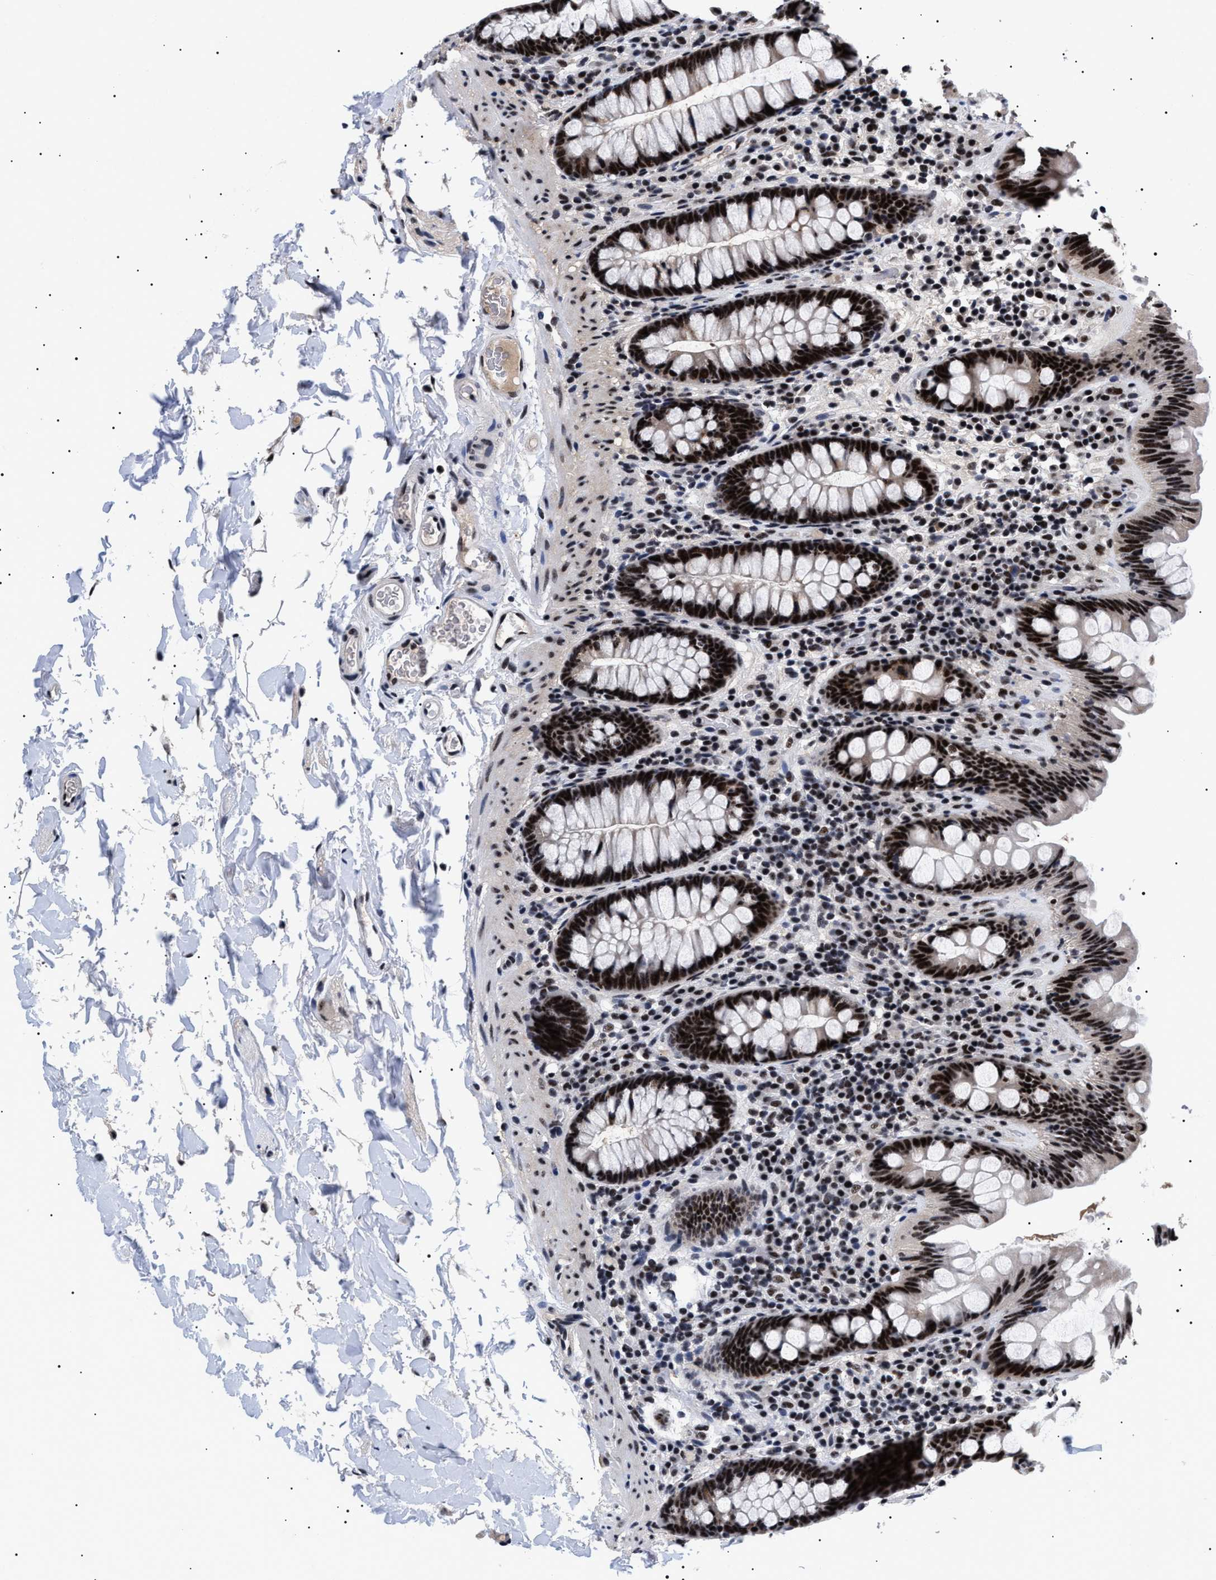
{"staining": {"intensity": "strong", "quantity": ">75%", "location": "nuclear"}, "tissue": "colon", "cell_type": "Endothelial cells", "image_type": "normal", "snomed": [{"axis": "morphology", "description": "Normal tissue, NOS"}, {"axis": "topography", "description": "Colon"}], "caption": "Approximately >75% of endothelial cells in benign human colon demonstrate strong nuclear protein expression as visualized by brown immunohistochemical staining.", "gene": "CAAP1", "patient": {"sex": "female", "age": 80}}